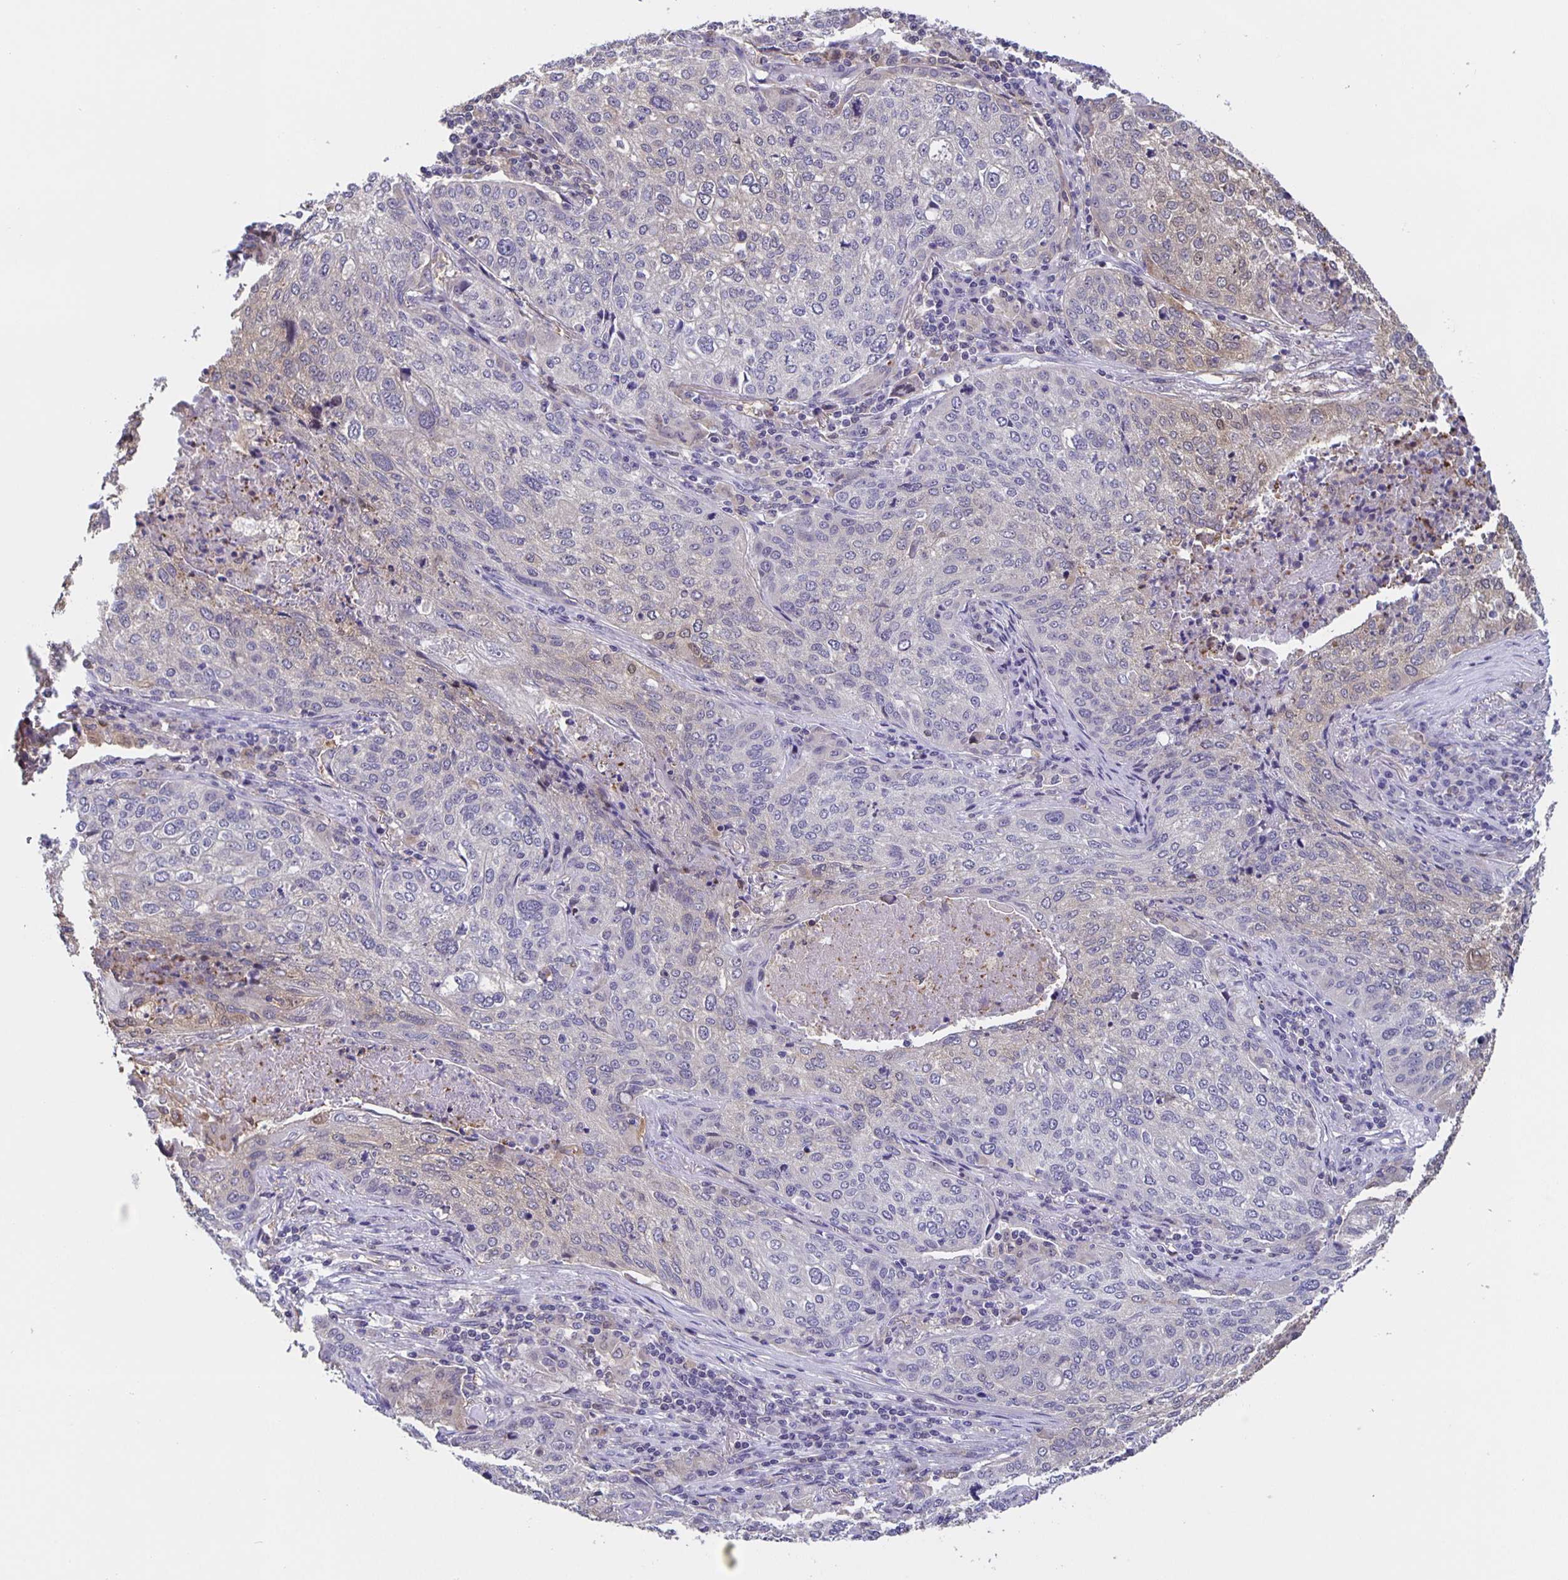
{"staining": {"intensity": "weak", "quantity": "<25%", "location": "cytoplasmic/membranous"}, "tissue": "lung cancer", "cell_type": "Tumor cells", "image_type": "cancer", "snomed": [{"axis": "morphology", "description": "Squamous cell carcinoma, NOS"}, {"axis": "topography", "description": "Lung"}], "caption": "A micrograph of lung cancer (squamous cell carcinoma) stained for a protein exhibits no brown staining in tumor cells.", "gene": "MARCHF6", "patient": {"sex": "male", "age": 63}}